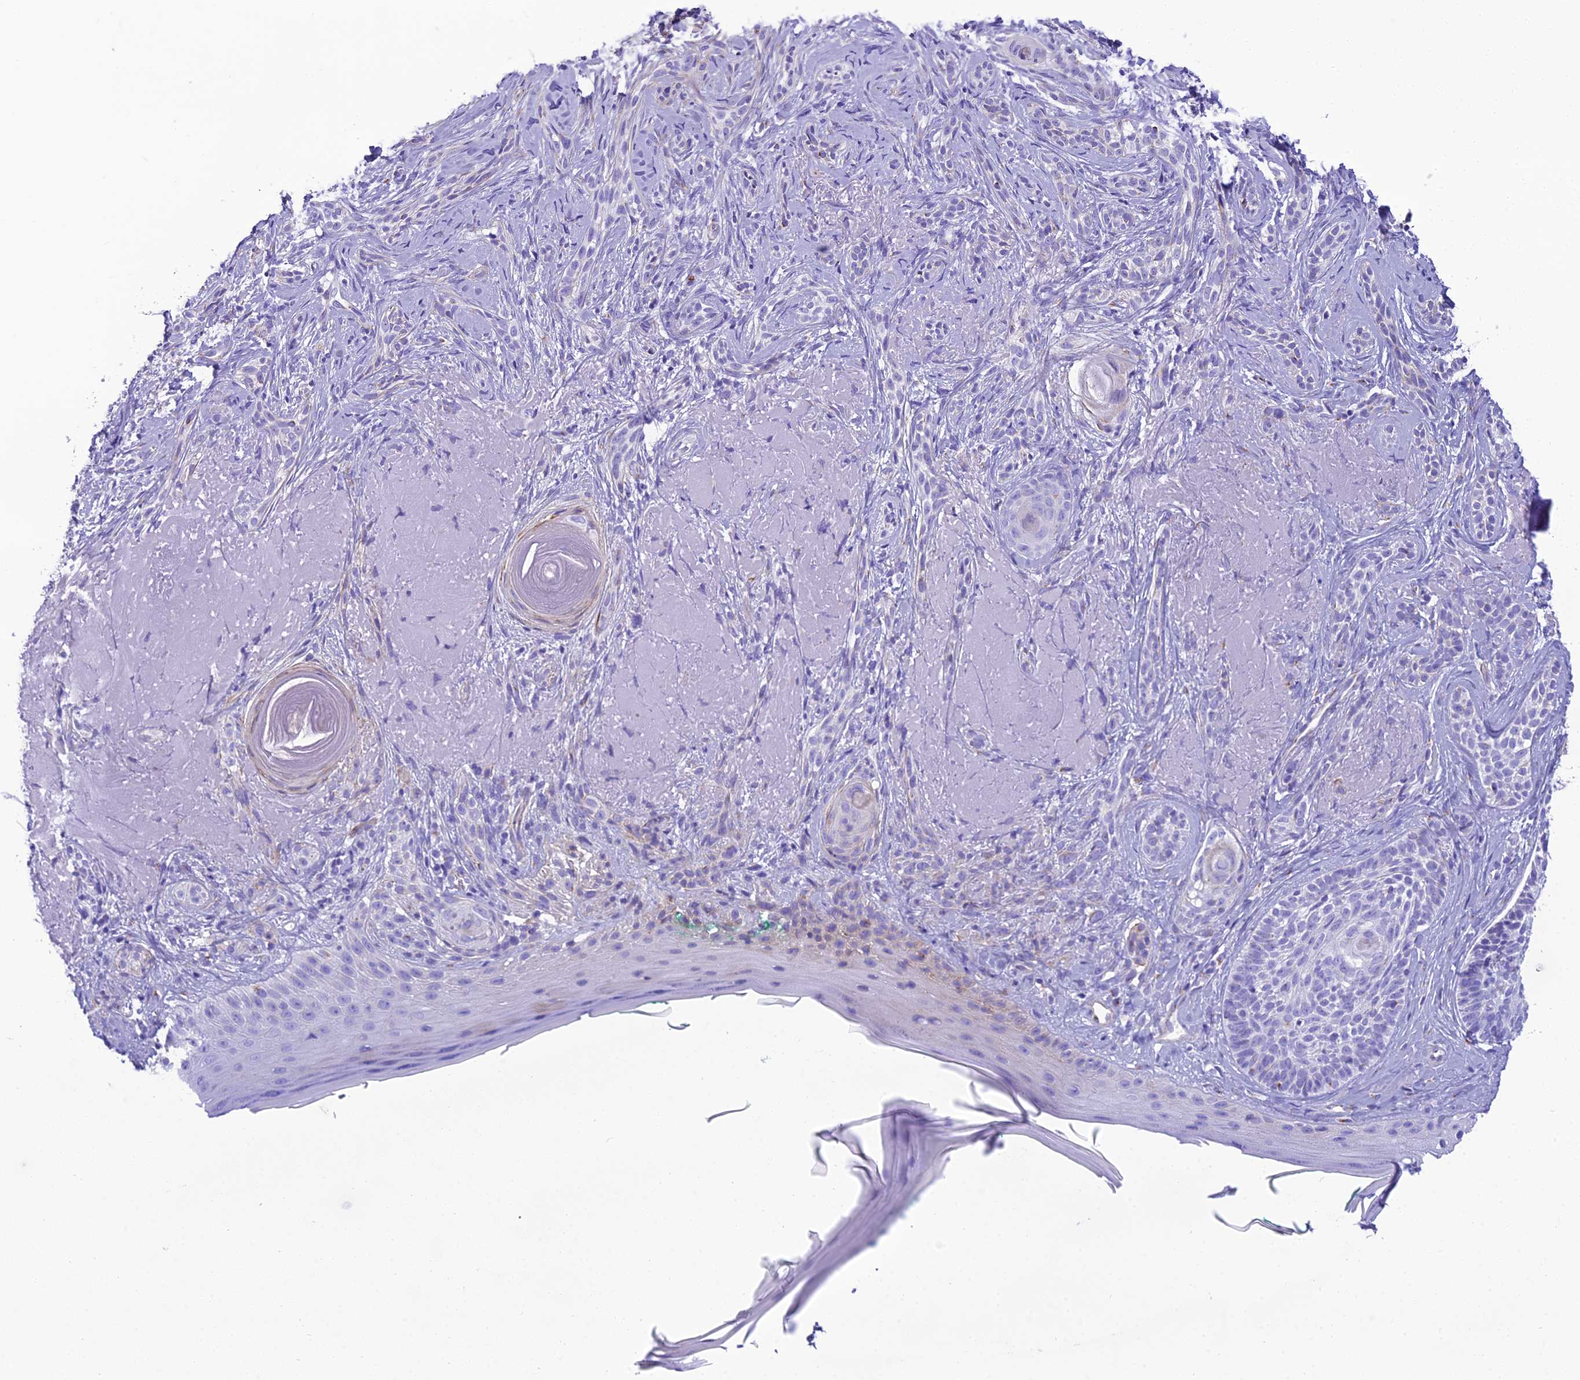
{"staining": {"intensity": "negative", "quantity": "none", "location": "none"}, "tissue": "skin cancer", "cell_type": "Tumor cells", "image_type": "cancer", "snomed": [{"axis": "morphology", "description": "Basal cell carcinoma"}, {"axis": "topography", "description": "Skin"}], "caption": "This is a histopathology image of immunohistochemistry staining of basal cell carcinoma (skin), which shows no positivity in tumor cells.", "gene": "GFRA1", "patient": {"sex": "male", "age": 71}}